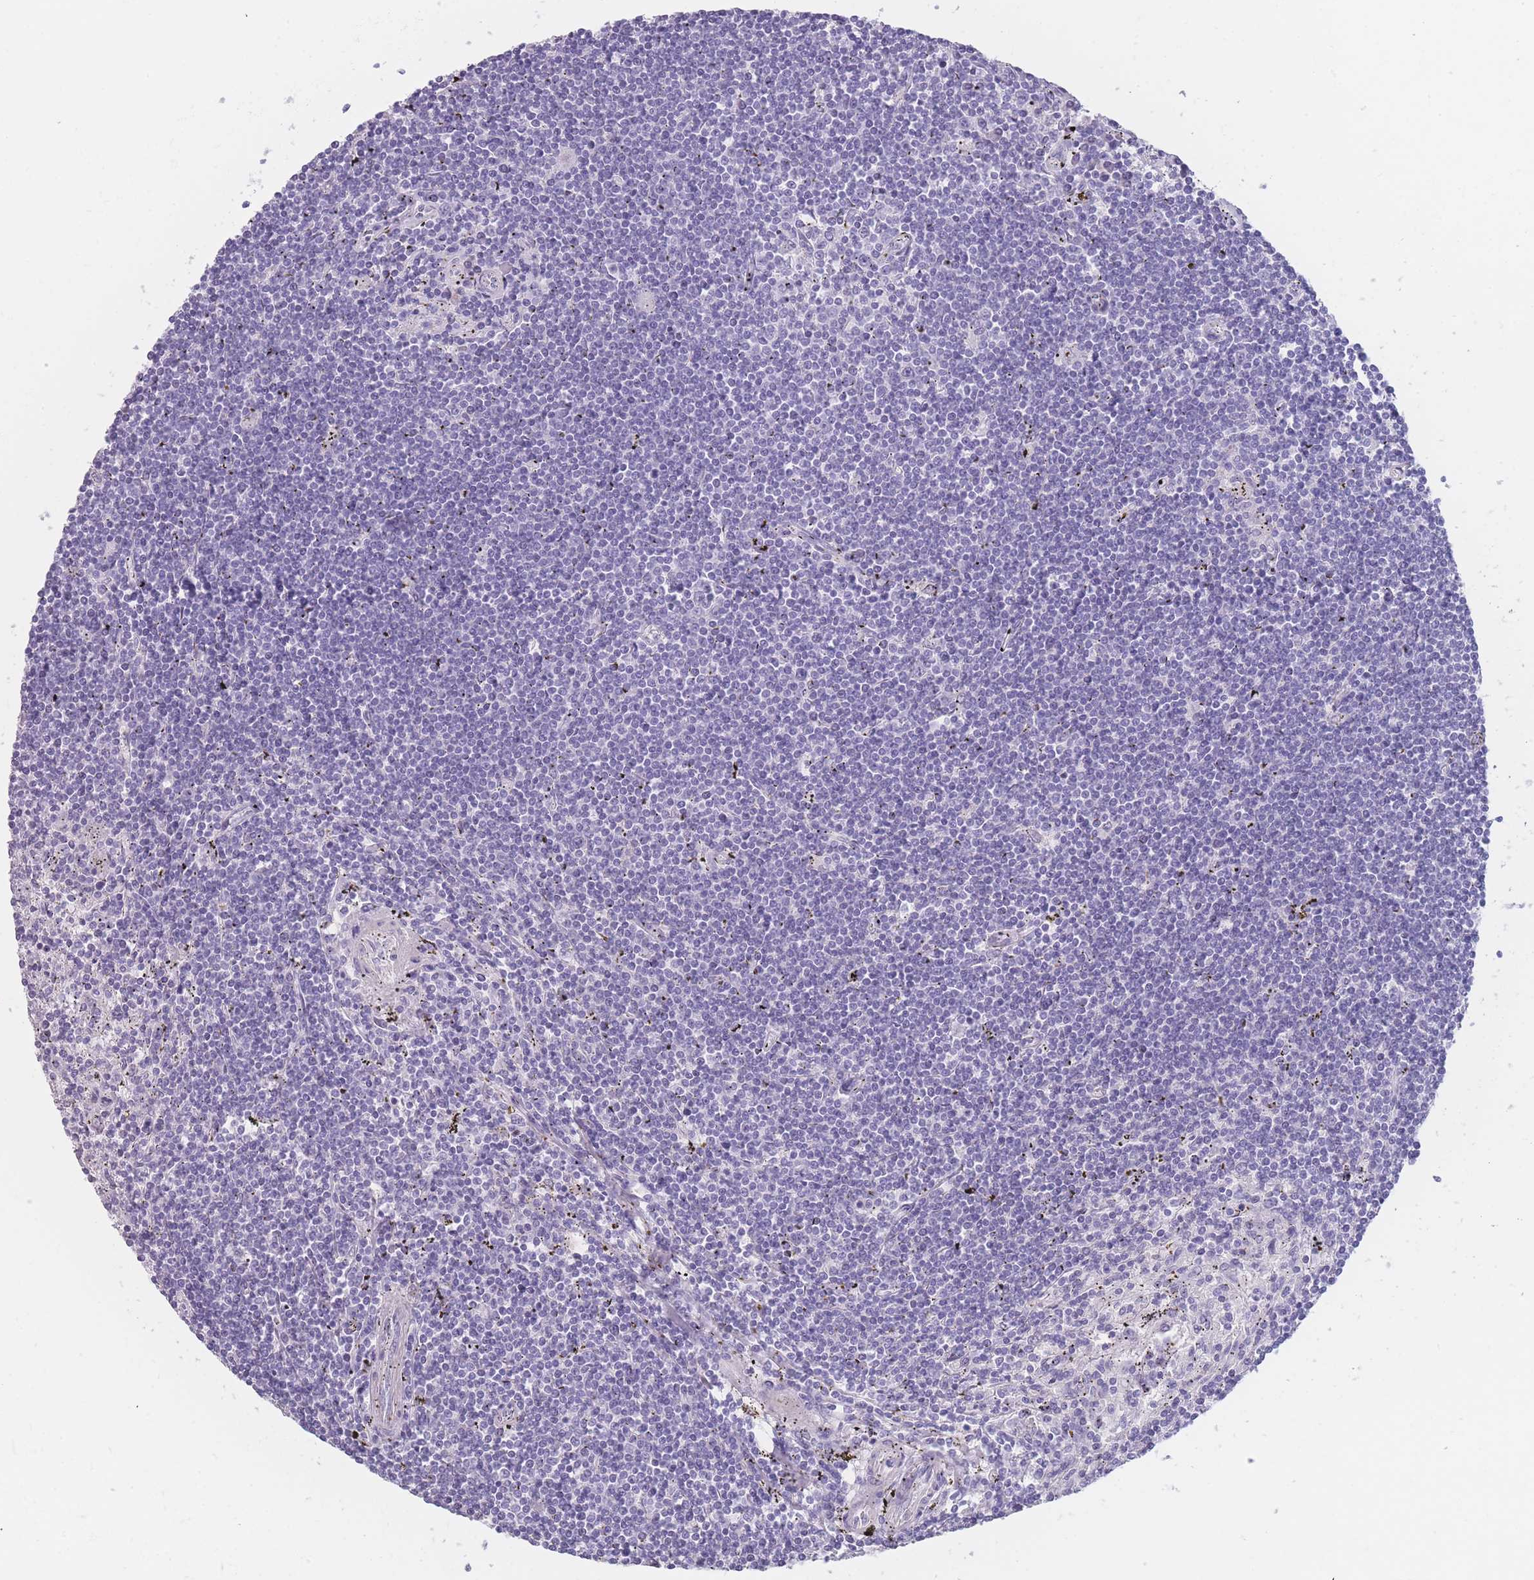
{"staining": {"intensity": "negative", "quantity": "none", "location": "none"}, "tissue": "lymphoma", "cell_type": "Tumor cells", "image_type": "cancer", "snomed": [{"axis": "morphology", "description": "Malignant lymphoma, non-Hodgkin's type, Low grade"}, {"axis": "topography", "description": "Spleen"}], "caption": "The micrograph reveals no significant expression in tumor cells of lymphoma. The staining is performed using DAB brown chromogen with nuclei counter-stained in using hematoxylin.", "gene": "PPFIA3", "patient": {"sex": "male", "age": 76}}